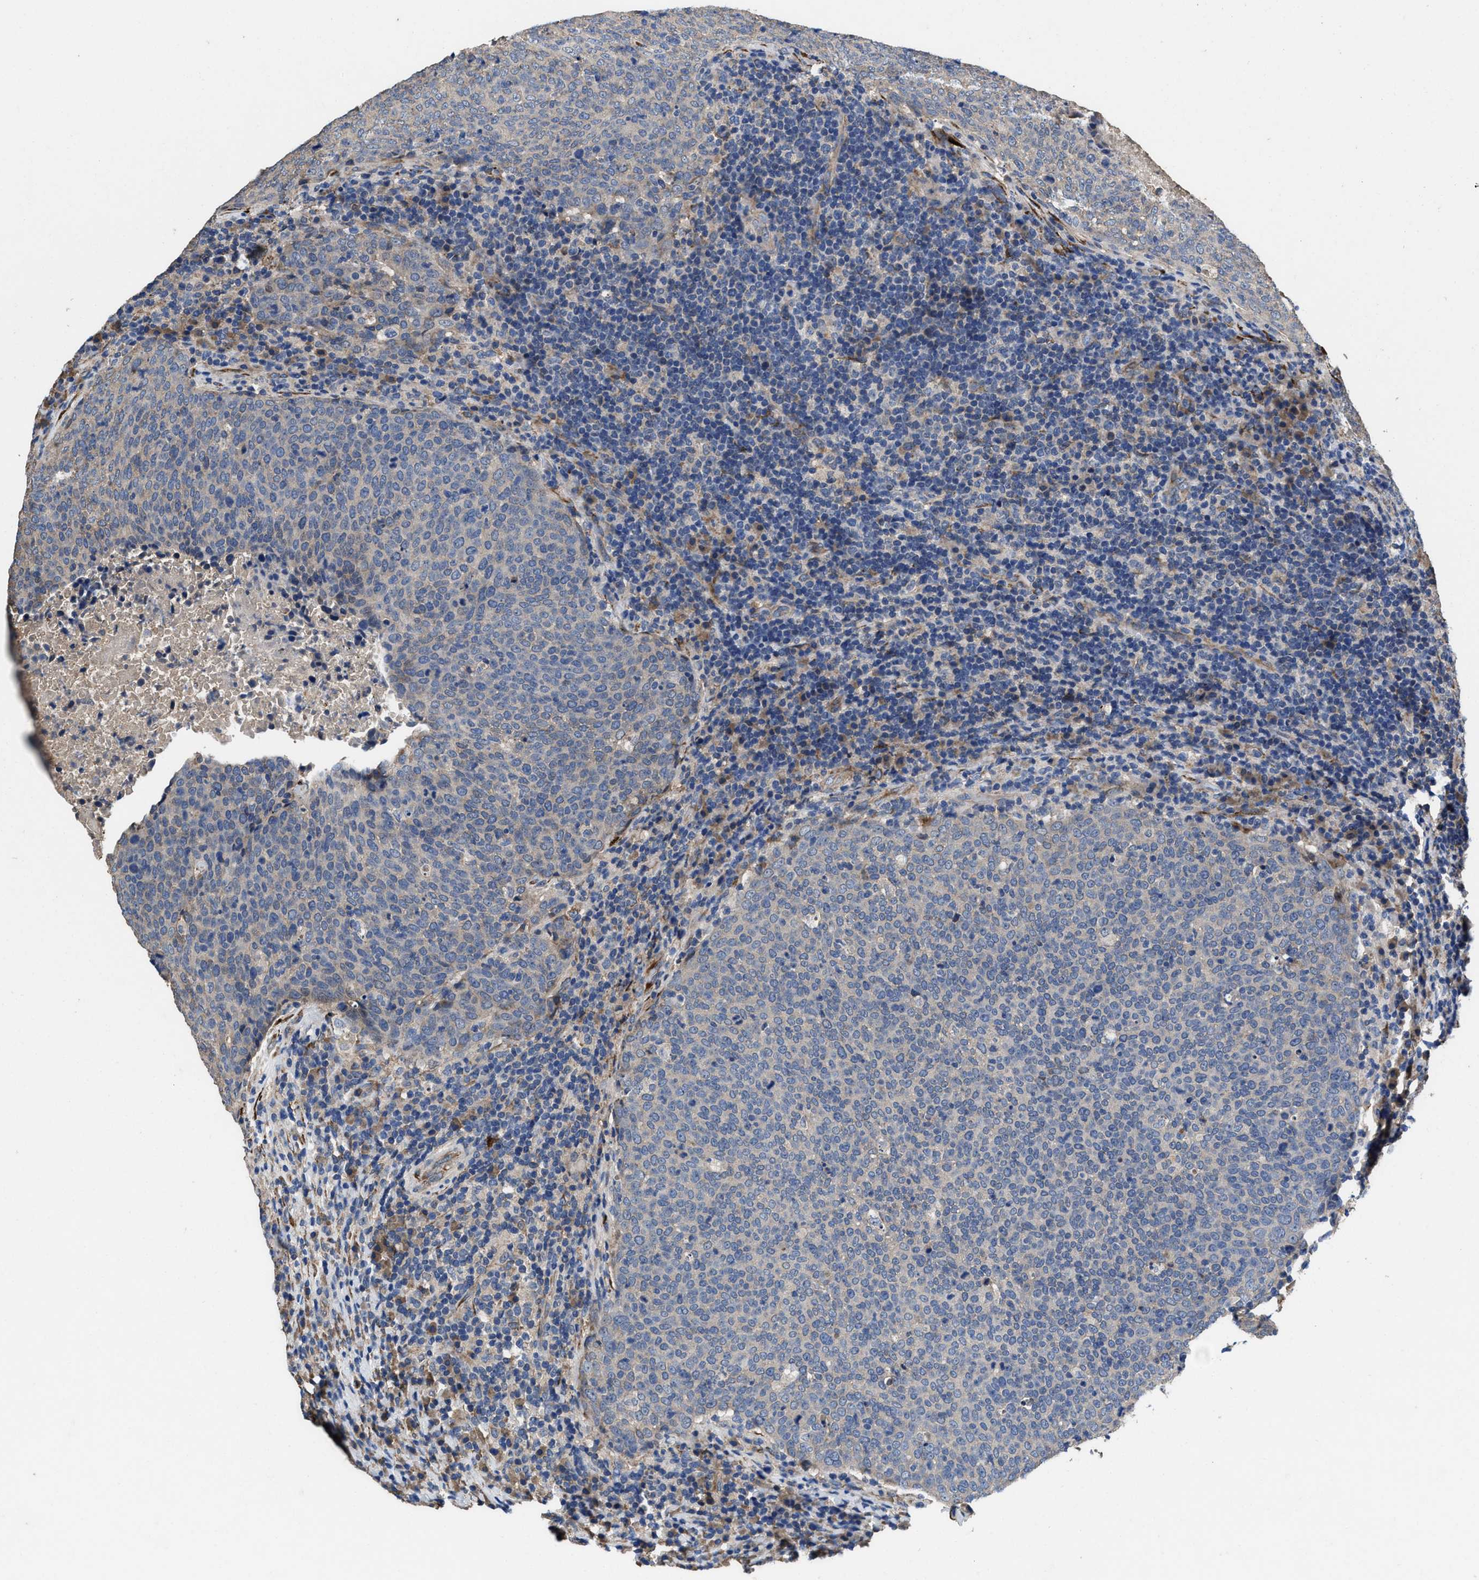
{"staining": {"intensity": "negative", "quantity": "none", "location": "none"}, "tissue": "head and neck cancer", "cell_type": "Tumor cells", "image_type": "cancer", "snomed": [{"axis": "morphology", "description": "Squamous cell carcinoma, NOS"}, {"axis": "morphology", "description": "Squamous cell carcinoma, metastatic, NOS"}, {"axis": "topography", "description": "Lymph node"}, {"axis": "topography", "description": "Head-Neck"}], "caption": "Squamous cell carcinoma (head and neck) stained for a protein using IHC reveals no expression tumor cells.", "gene": "IDNK", "patient": {"sex": "male", "age": 62}}